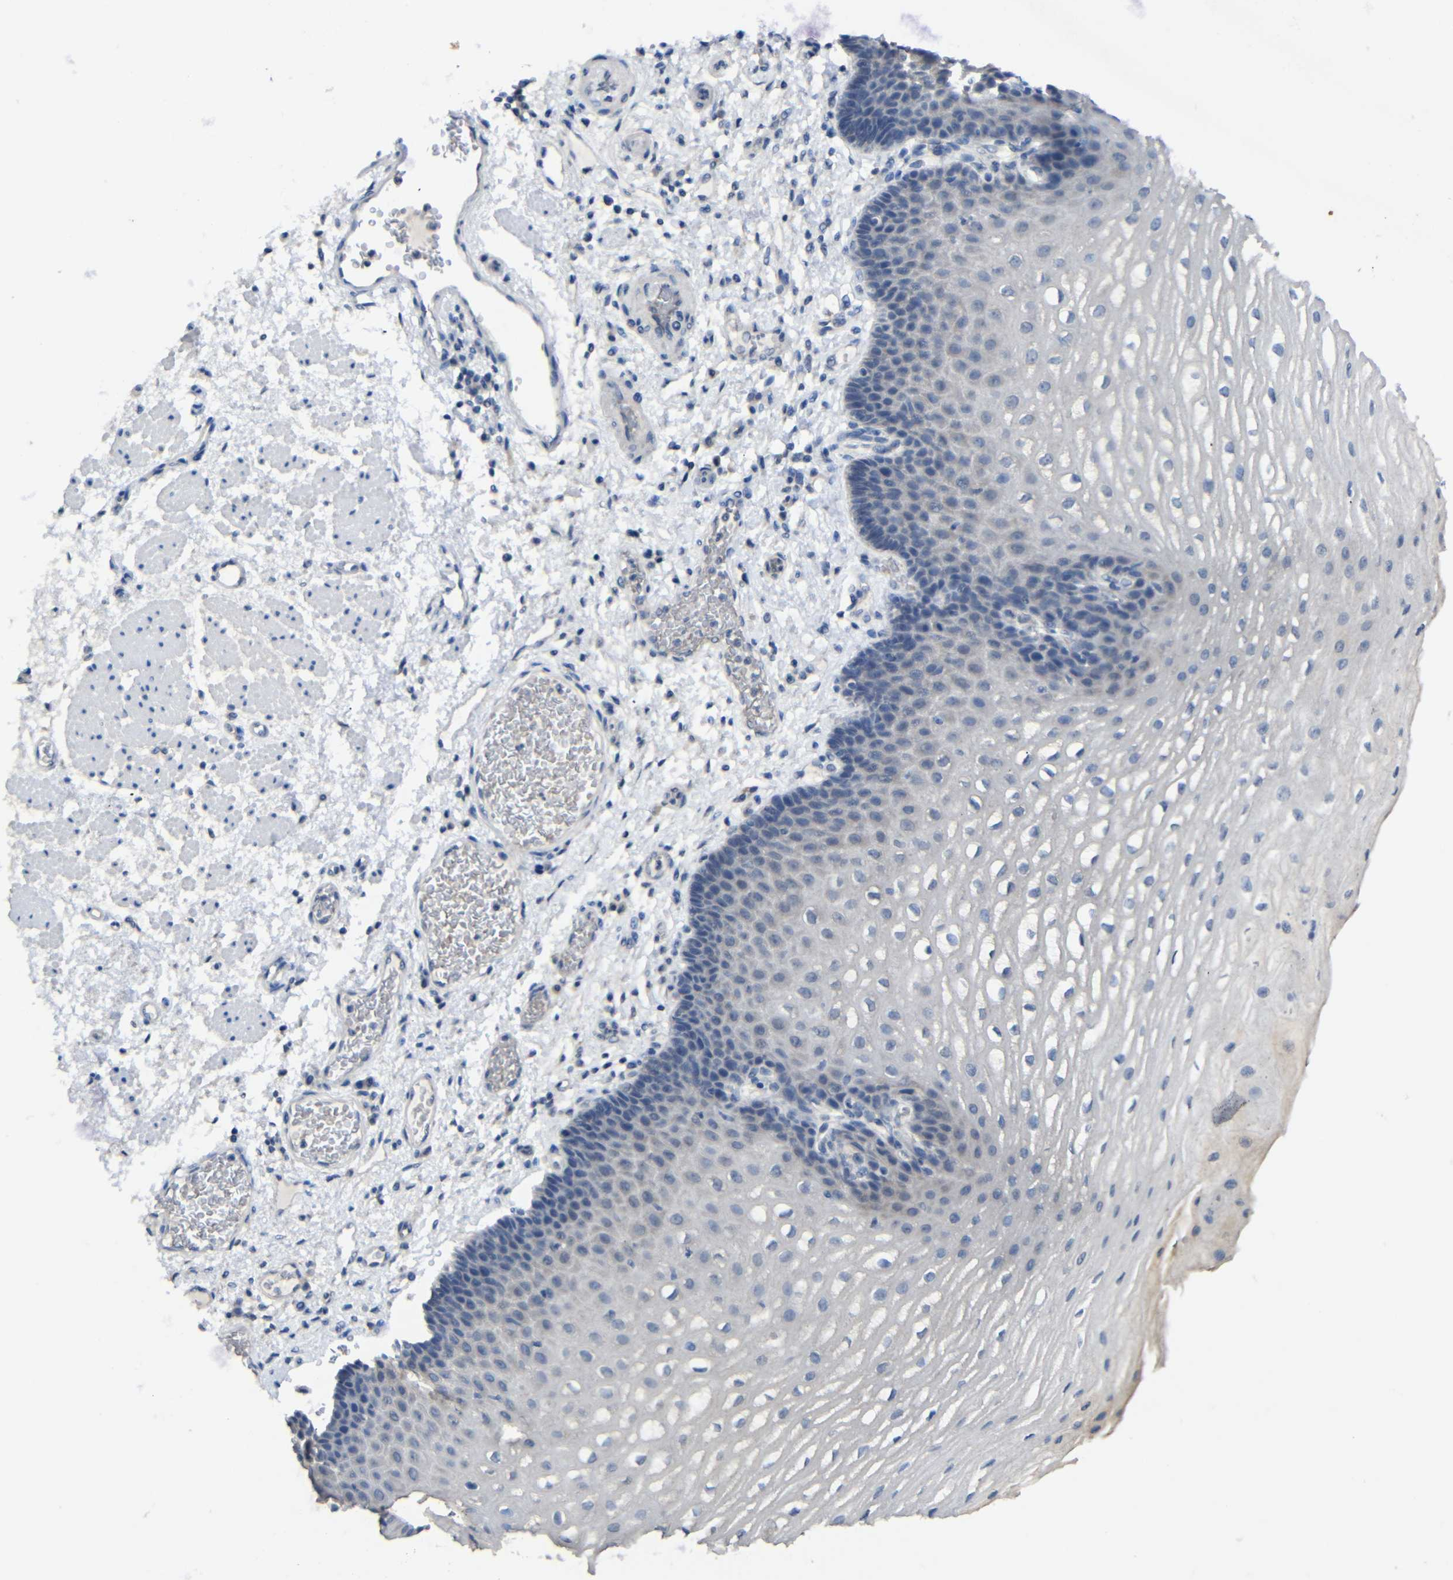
{"staining": {"intensity": "negative", "quantity": "none", "location": "none"}, "tissue": "esophagus", "cell_type": "Squamous epithelial cells", "image_type": "normal", "snomed": [{"axis": "morphology", "description": "Normal tissue, NOS"}, {"axis": "topography", "description": "Esophagus"}], "caption": "Human esophagus stained for a protein using IHC demonstrates no staining in squamous epithelial cells.", "gene": "HNF1A", "patient": {"sex": "male", "age": 54}}